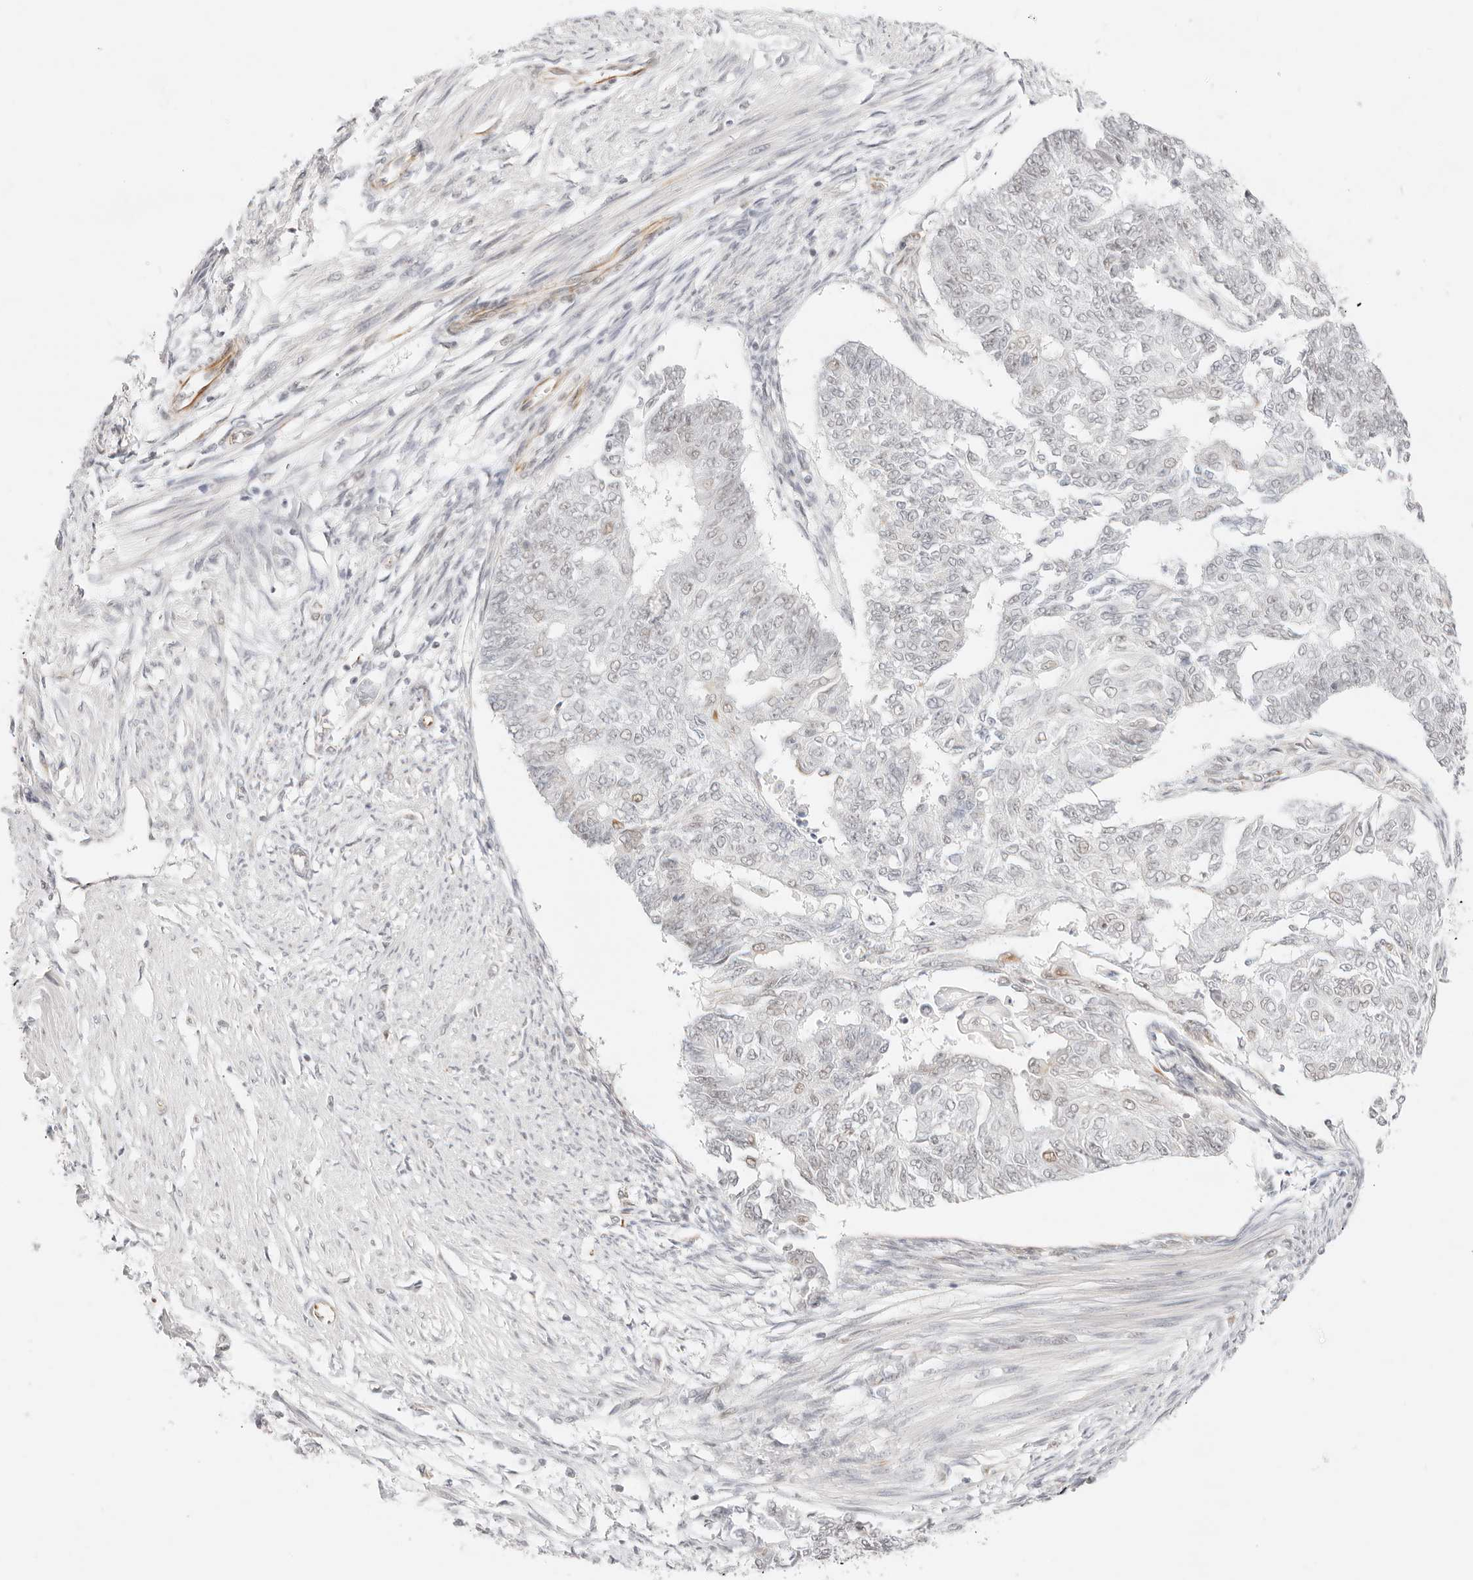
{"staining": {"intensity": "negative", "quantity": "none", "location": "none"}, "tissue": "endometrial cancer", "cell_type": "Tumor cells", "image_type": "cancer", "snomed": [{"axis": "morphology", "description": "Adenocarcinoma, NOS"}, {"axis": "topography", "description": "Endometrium"}], "caption": "IHC photomicrograph of adenocarcinoma (endometrial) stained for a protein (brown), which displays no staining in tumor cells.", "gene": "ZC3H11A", "patient": {"sex": "female", "age": 32}}